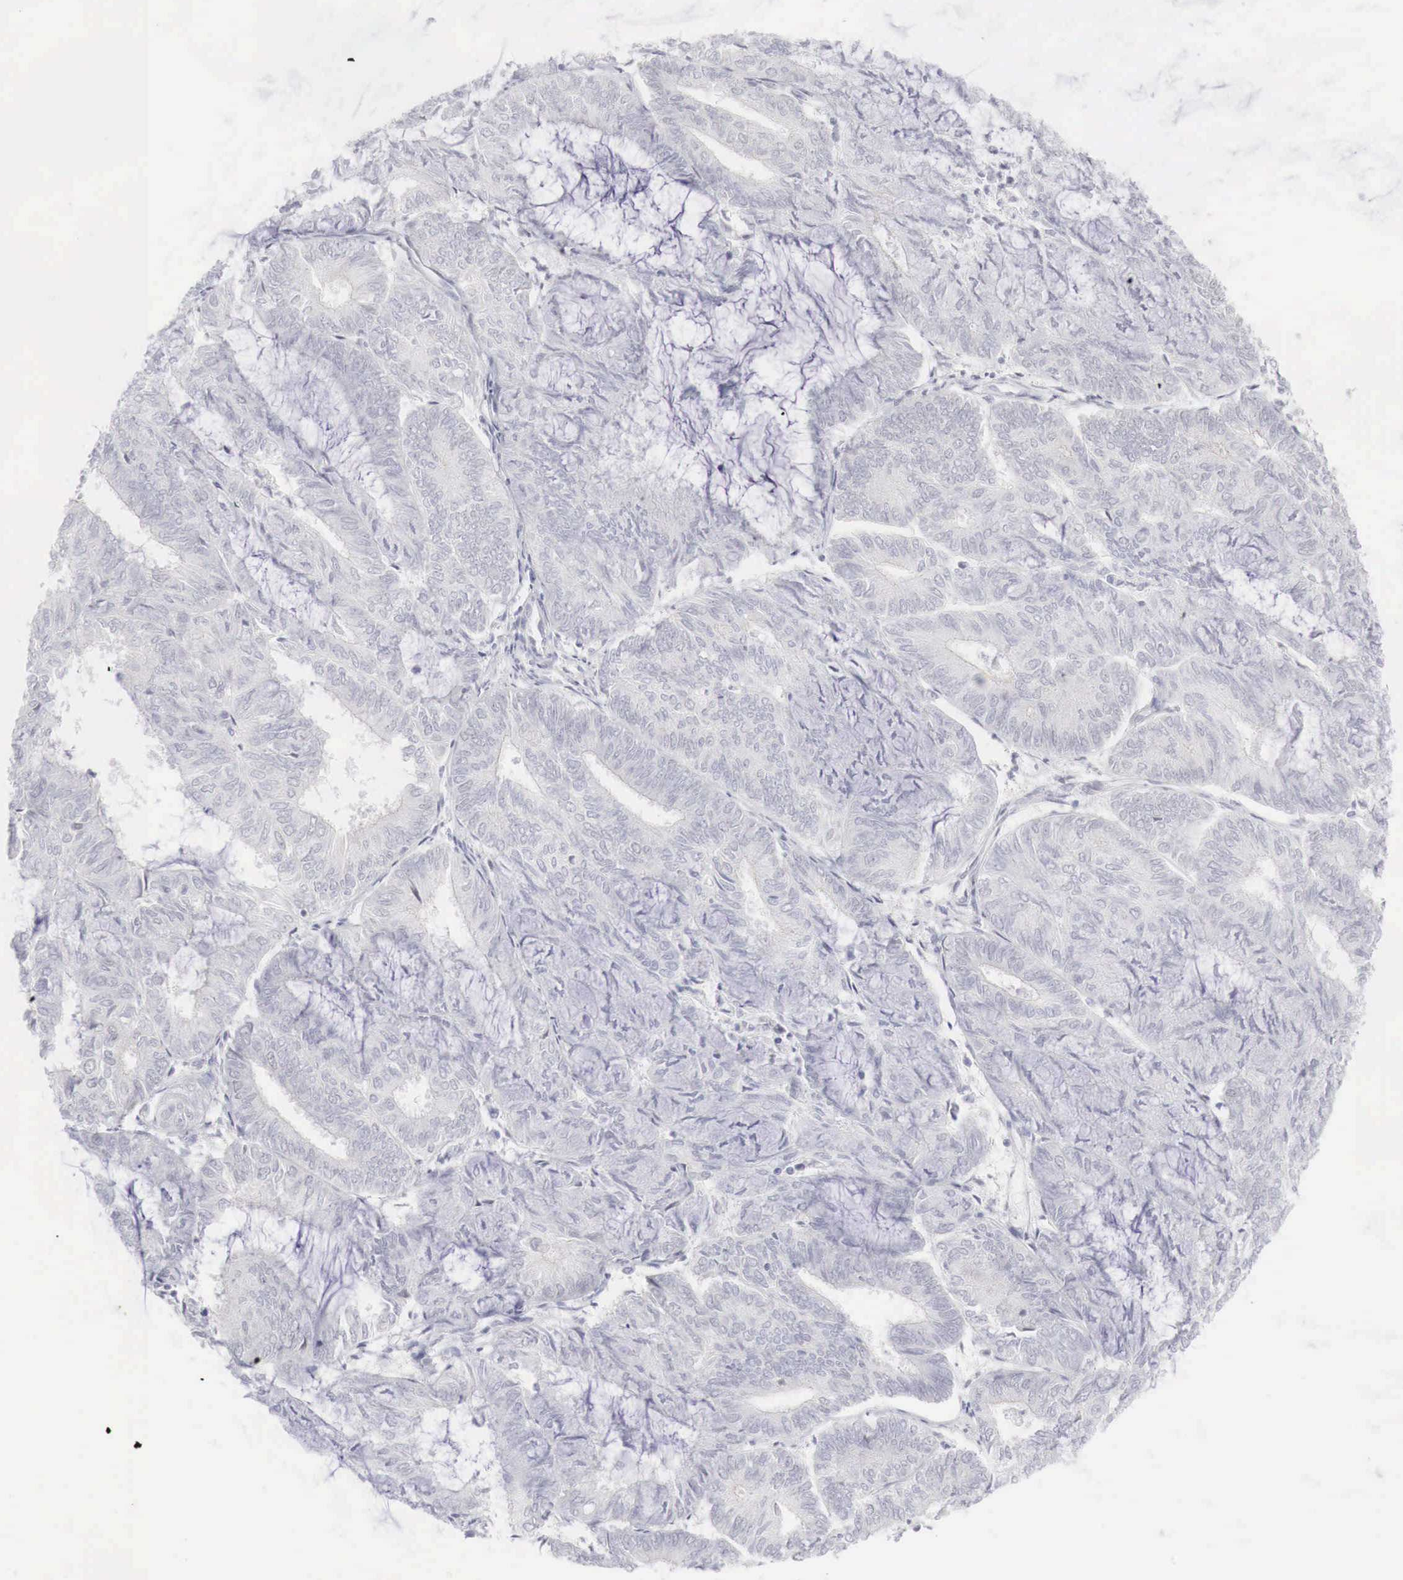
{"staining": {"intensity": "weak", "quantity": "25%-75%", "location": "nuclear"}, "tissue": "endometrial cancer", "cell_type": "Tumor cells", "image_type": "cancer", "snomed": [{"axis": "morphology", "description": "Adenocarcinoma, NOS"}, {"axis": "topography", "description": "Endometrium"}], "caption": "DAB (3,3'-diaminobenzidine) immunohistochemical staining of human endometrial cancer (adenocarcinoma) shows weak nuclear protein positivity in approximately 25%-75% of tumor cells.", "gene": "FOXP2", "patient": {"sex": "female", "age": 59}}